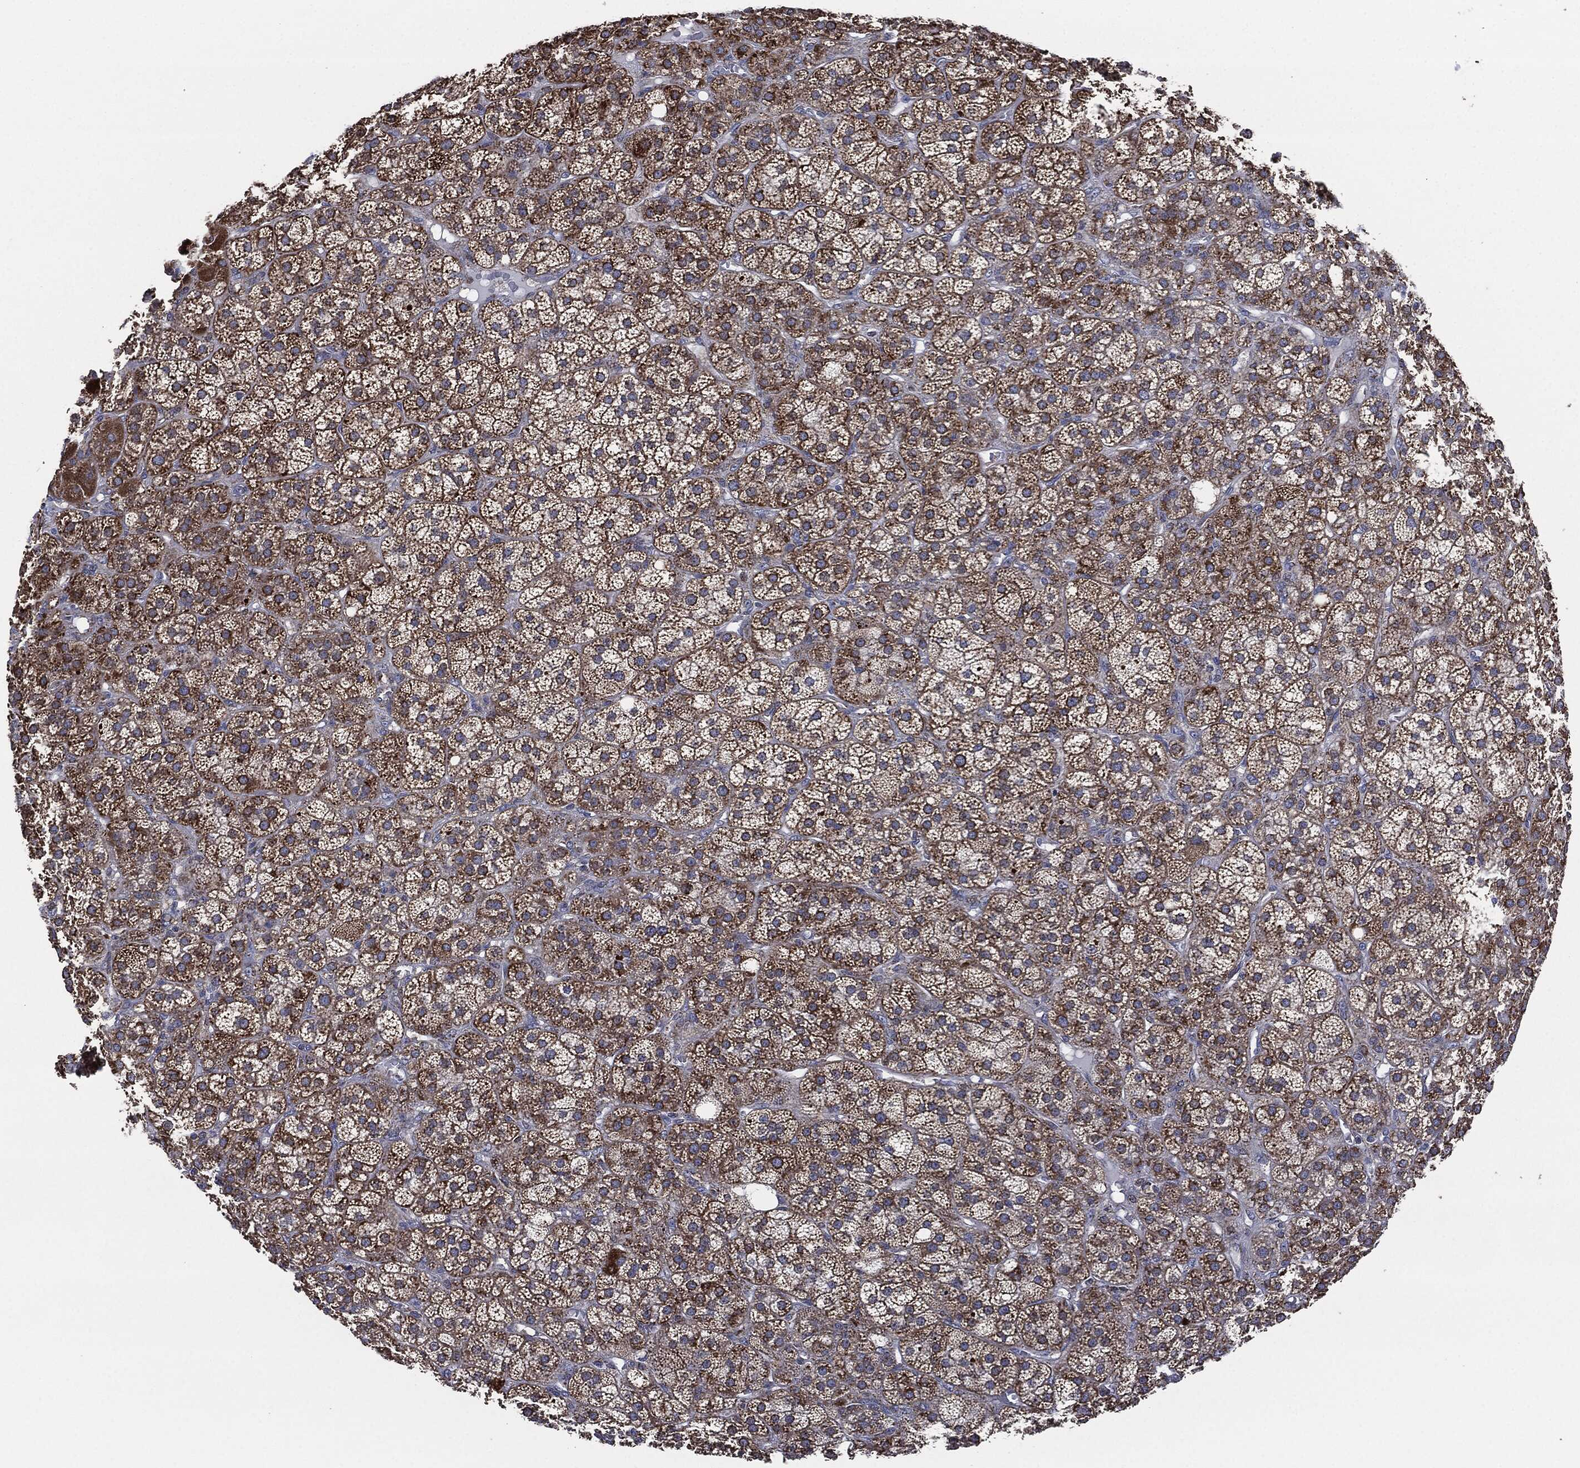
{"staining": {"intensity": "moderate", "quantity": ">75%", "location": "cytoplasmic/membranous"}, "tissue": "adrenal gland", "cell_type": "Glandular cells", "image_type": "normal", "snomed": [{"axis": "morphology", "description": "Normal tissue, NOS"}, {"axis": "topography", "description": "Adrenal gland"}], "caption": "Protein expression analysis of normal human adrenal gland reveals moderate cytoplasmic/membranous expression in about >75% of glandular cells.", "gene": "NDUFV2", "patient": {"sex": "female", "age": 60}}